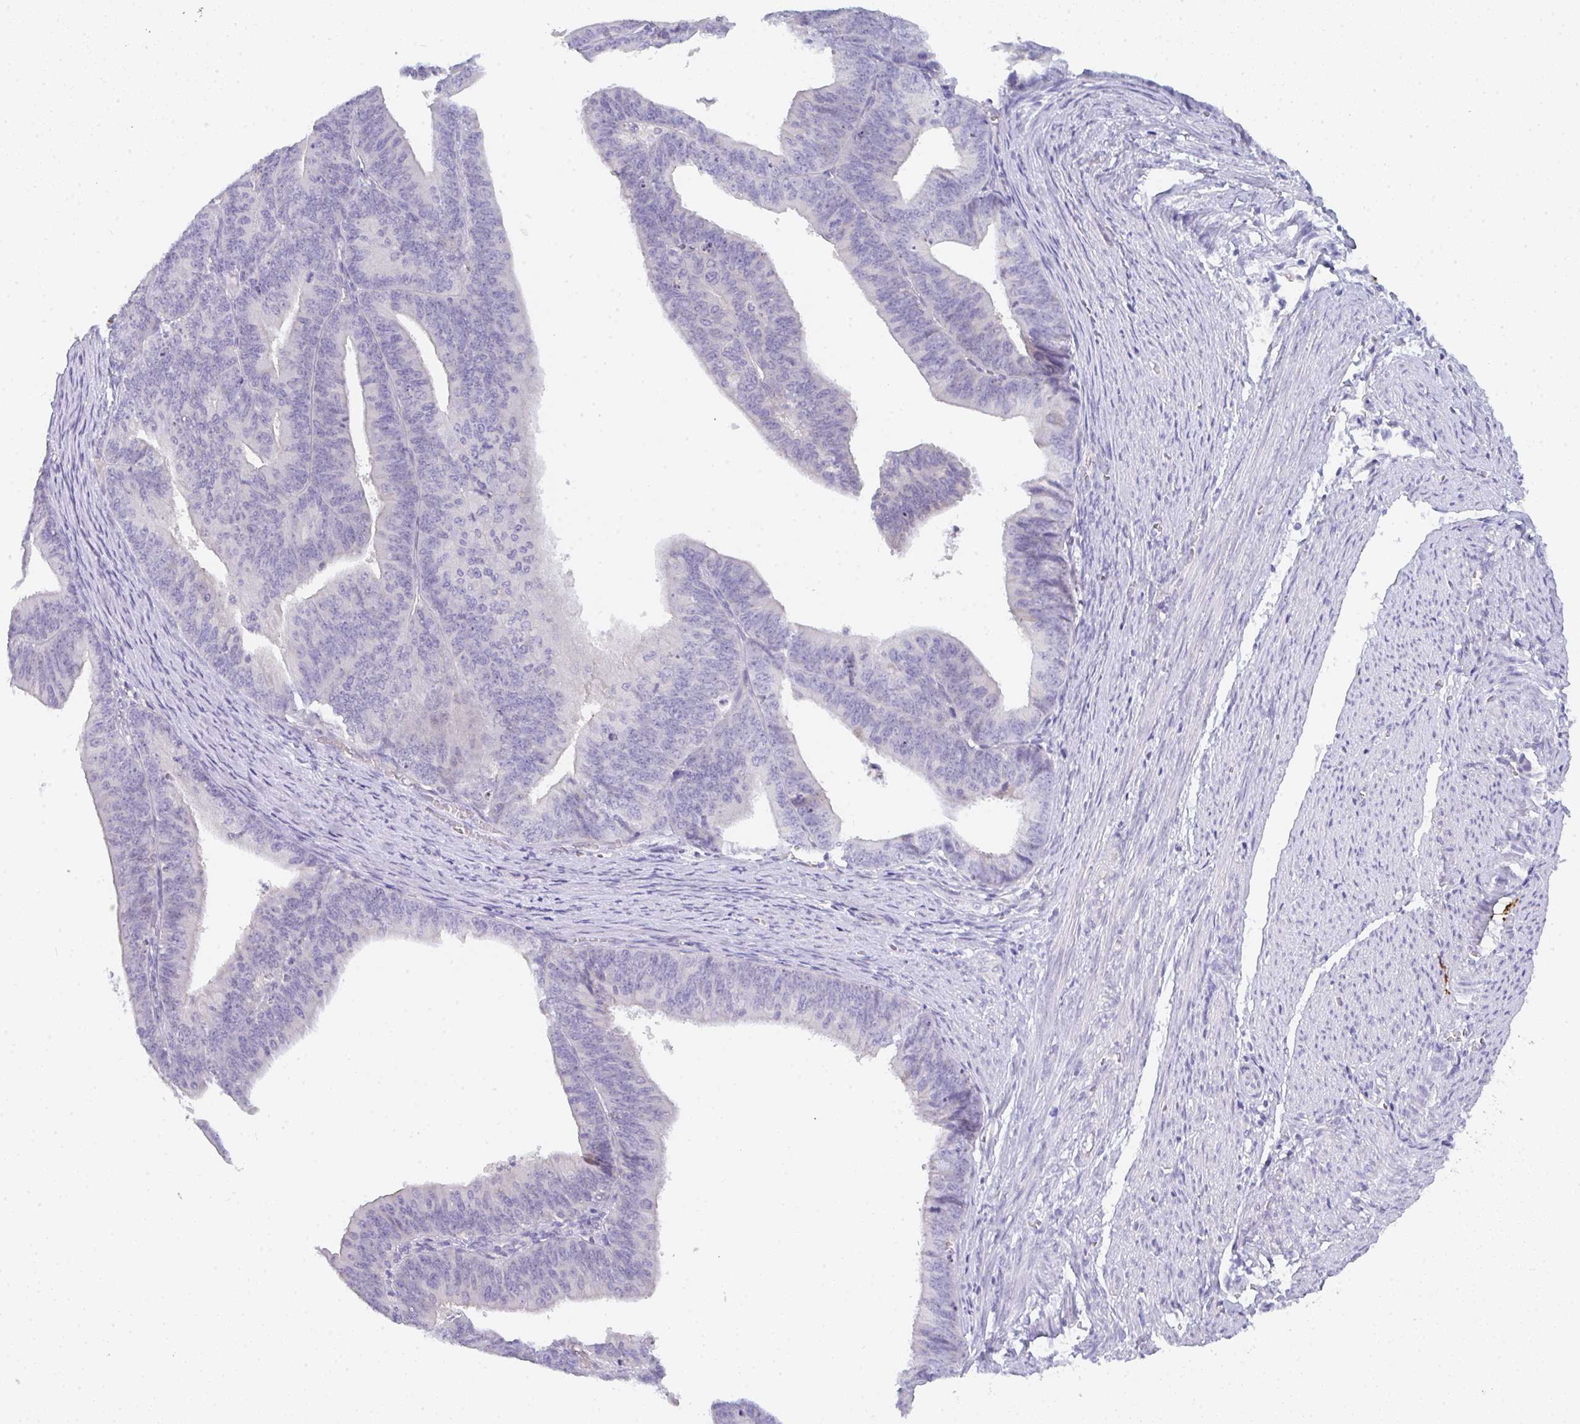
{"staining": {"intensity": "negative", "quantity": "none", "location": "none"}, "tissue": "endometrial cancer", "cell_type": "Tumor cells", "image_type": "cancer", "snomed": [{"axis": "morphology", "description": "Adenocarcinoma, NOS"}, {"axis": "topography", "description": "Endometrium"}], "caption": "Adenocarcinoma (endometrial) was stained to show a protein in brown. There is no significant positivity in tumor cells.", "gene": "CACNA1S", "patient": {"sex": "female", "age": 73}}